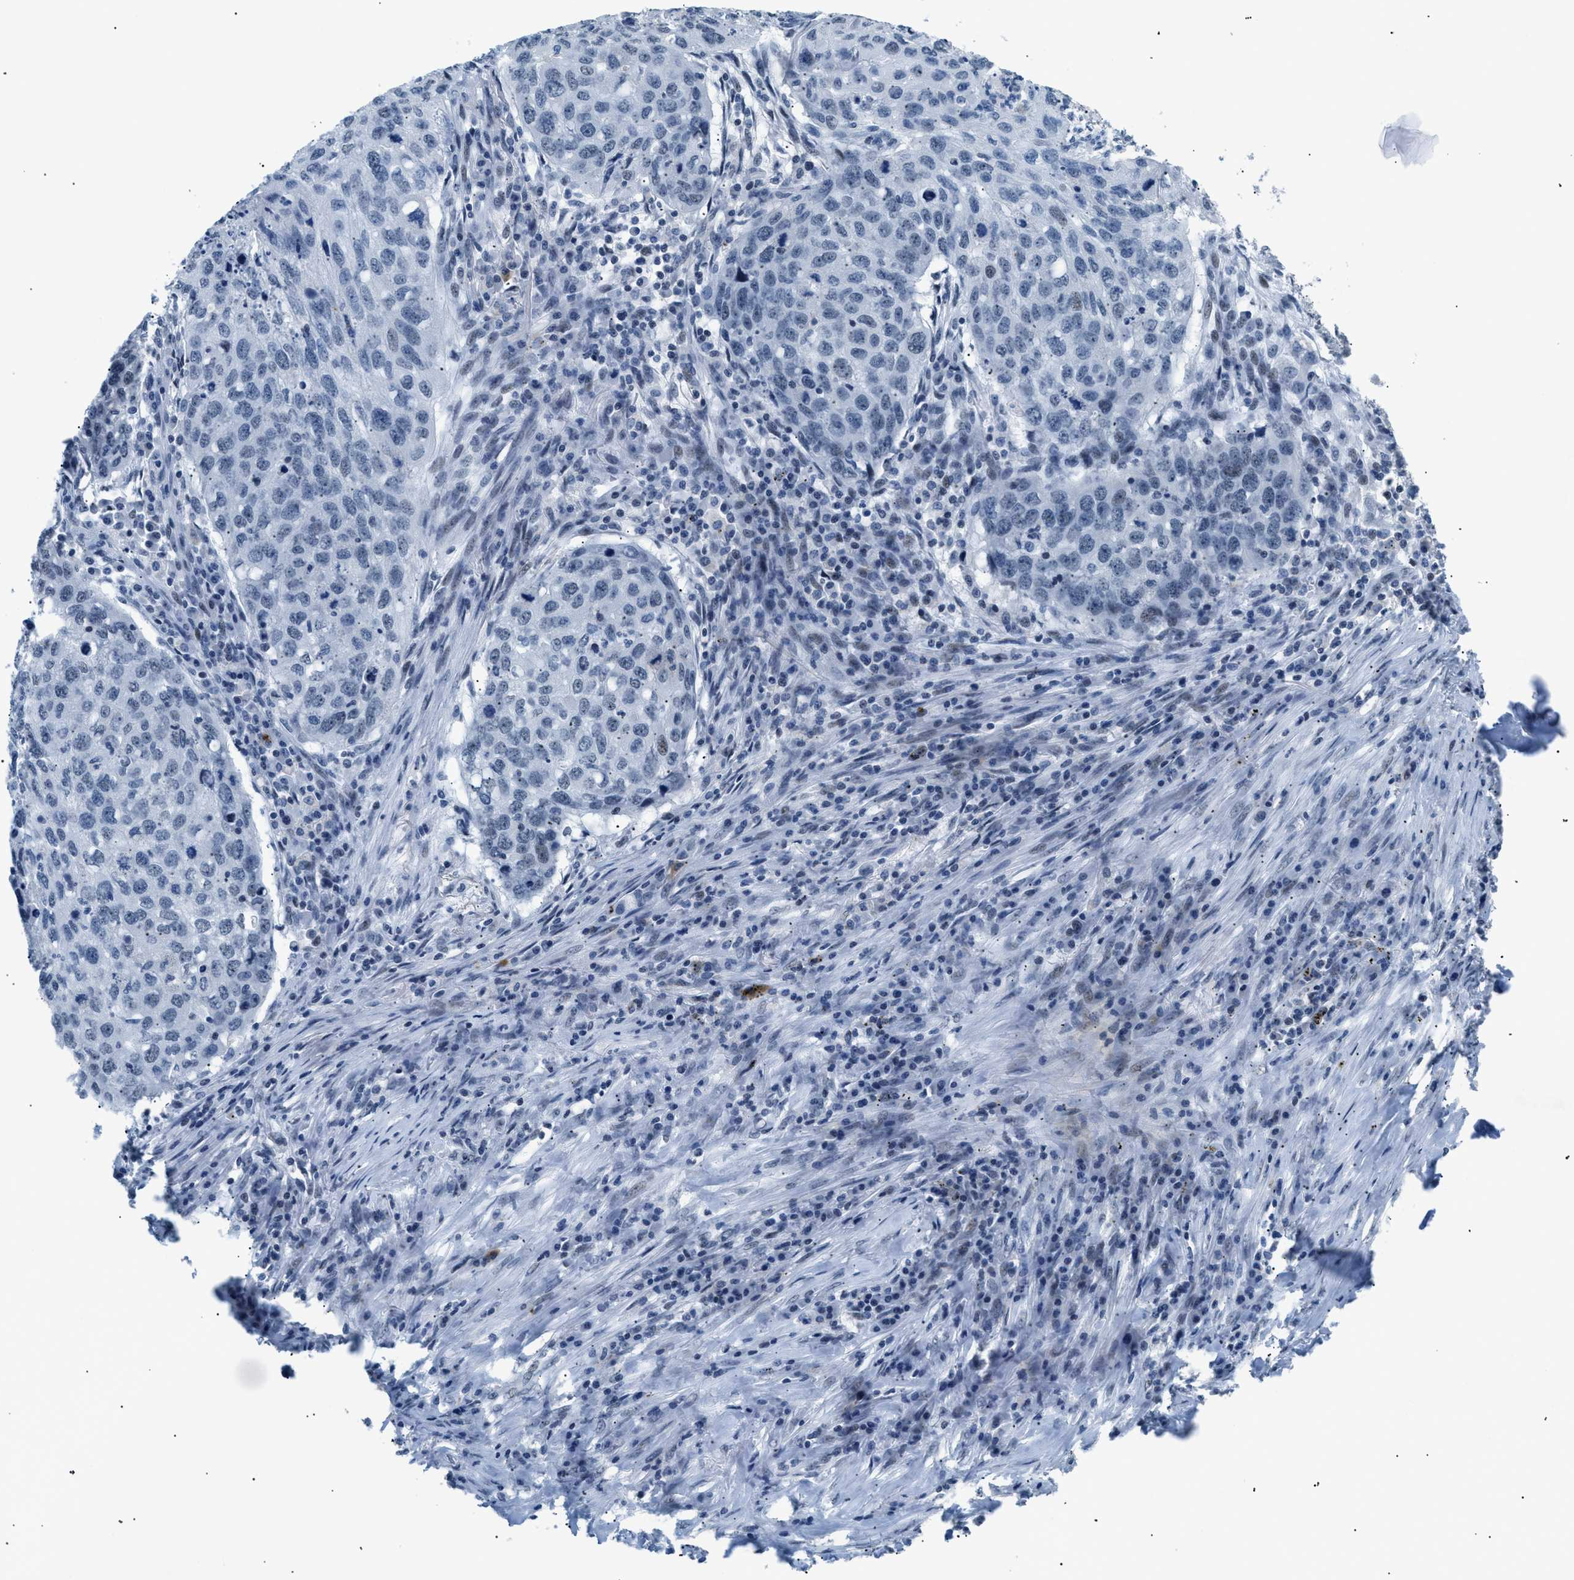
{"staining": {"intensity": "negative", "quantity": "none", "location": "none"}, "tissue": "lung cancer", "cell_type": "Tumor cells", "image_type": "cancer", "snomed": [{"axis": "morphology", "description": "Squamous cell carcinoma, NOS"}, {"axis": "topography", "description": "Lung"}], "caption": "Tumor cells show no significant positivity in lung squamous cell carcinoma.", "gene": "KCNC3", "patient": {"sex": "female", "age": 63}}